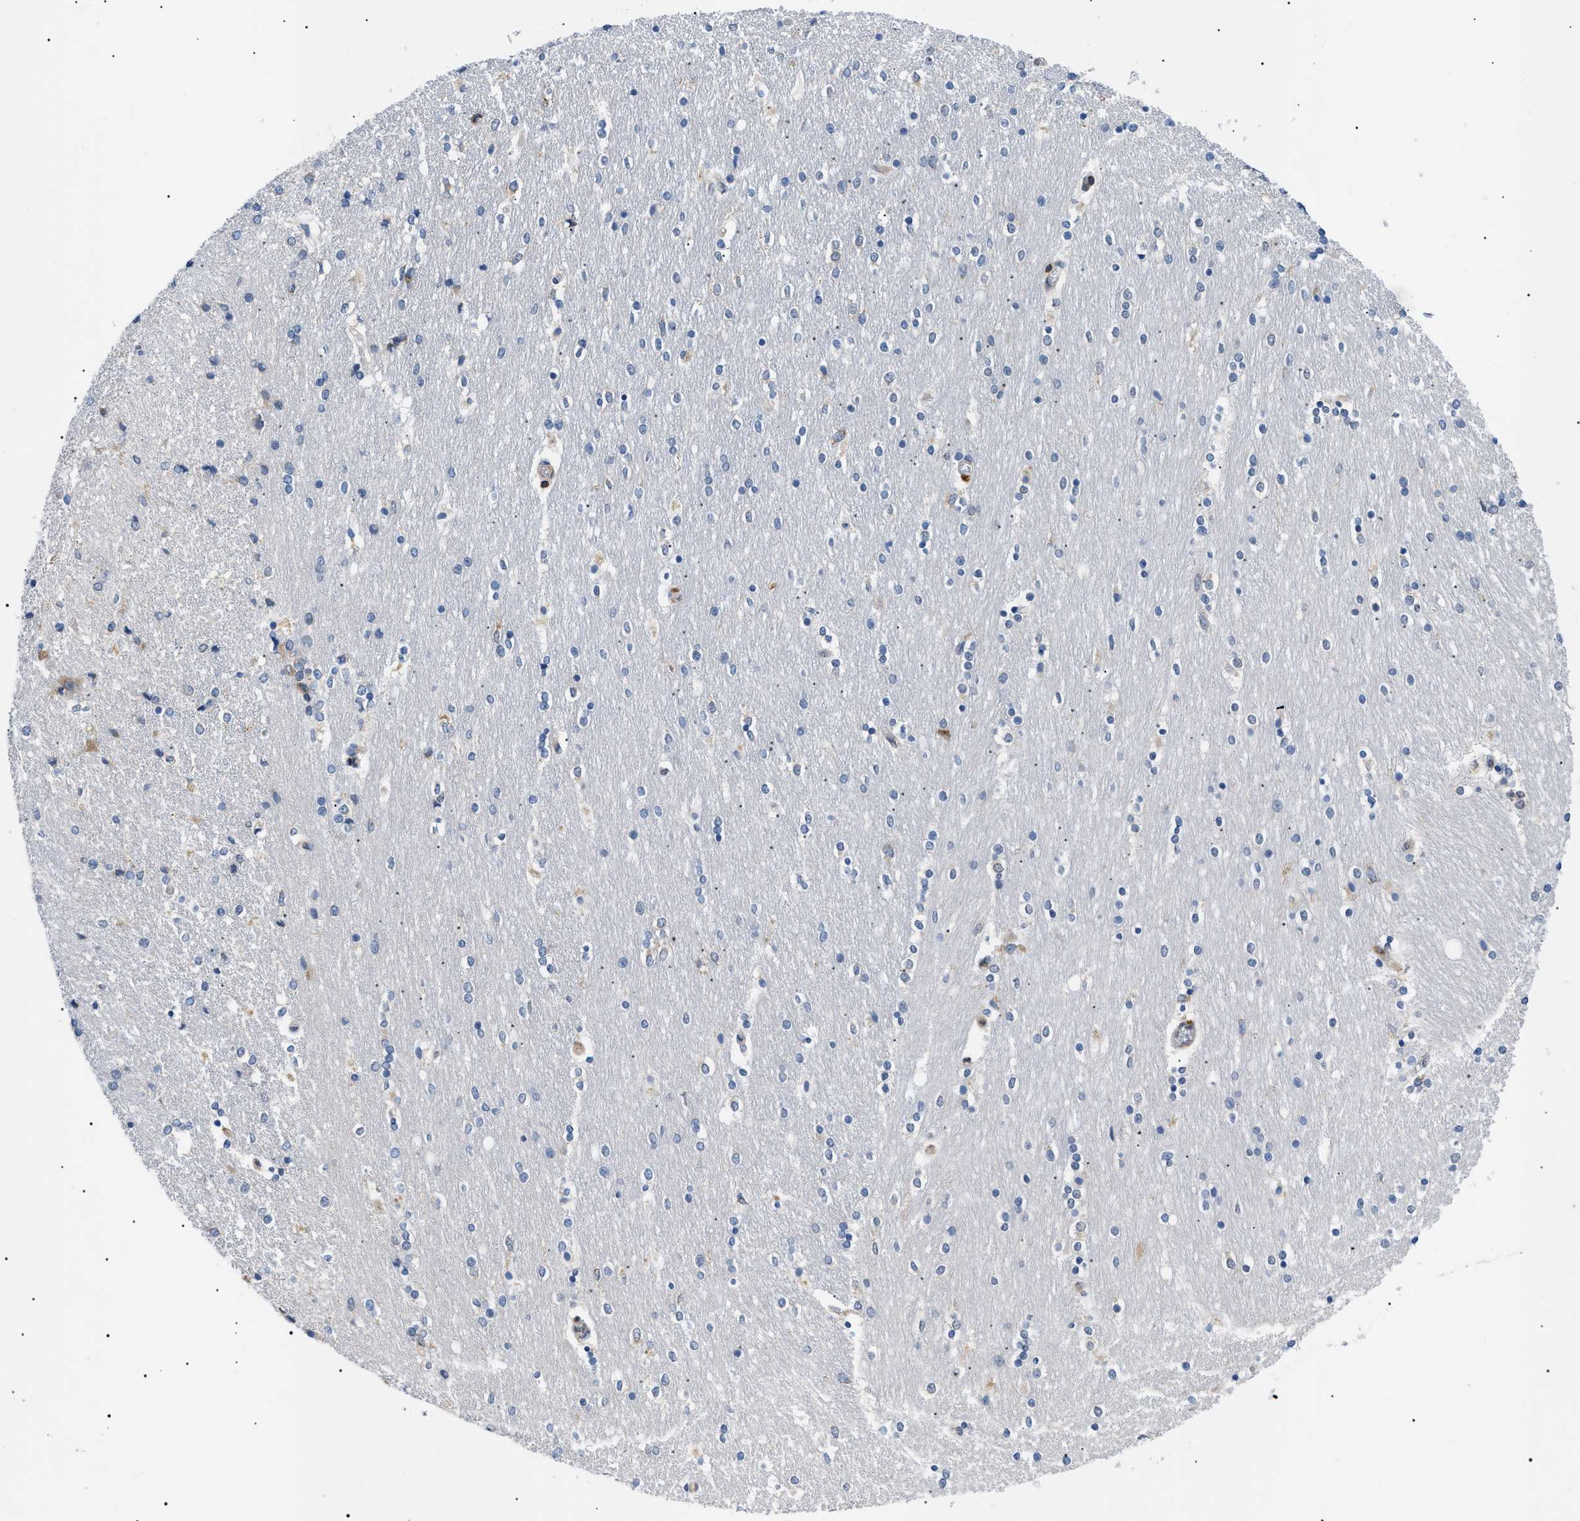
{"staining": {"intensity": "negative", "quantity": "none", "location": "none"}, "tissue": "caudate", "cell_type": "Glial cells", "image_type": "normal", "snomed": [{"axis": "morphology", "description": "Normal tissue, NOS"}, {"axis": "topography", "description": "Lateral ventricle wall"}], "caption": "Immunohistochemical staining of normal caudate displays no significant staining in glial cells.", "gene": "DERL1", "patient": {"sex": "female", "age": 54}}